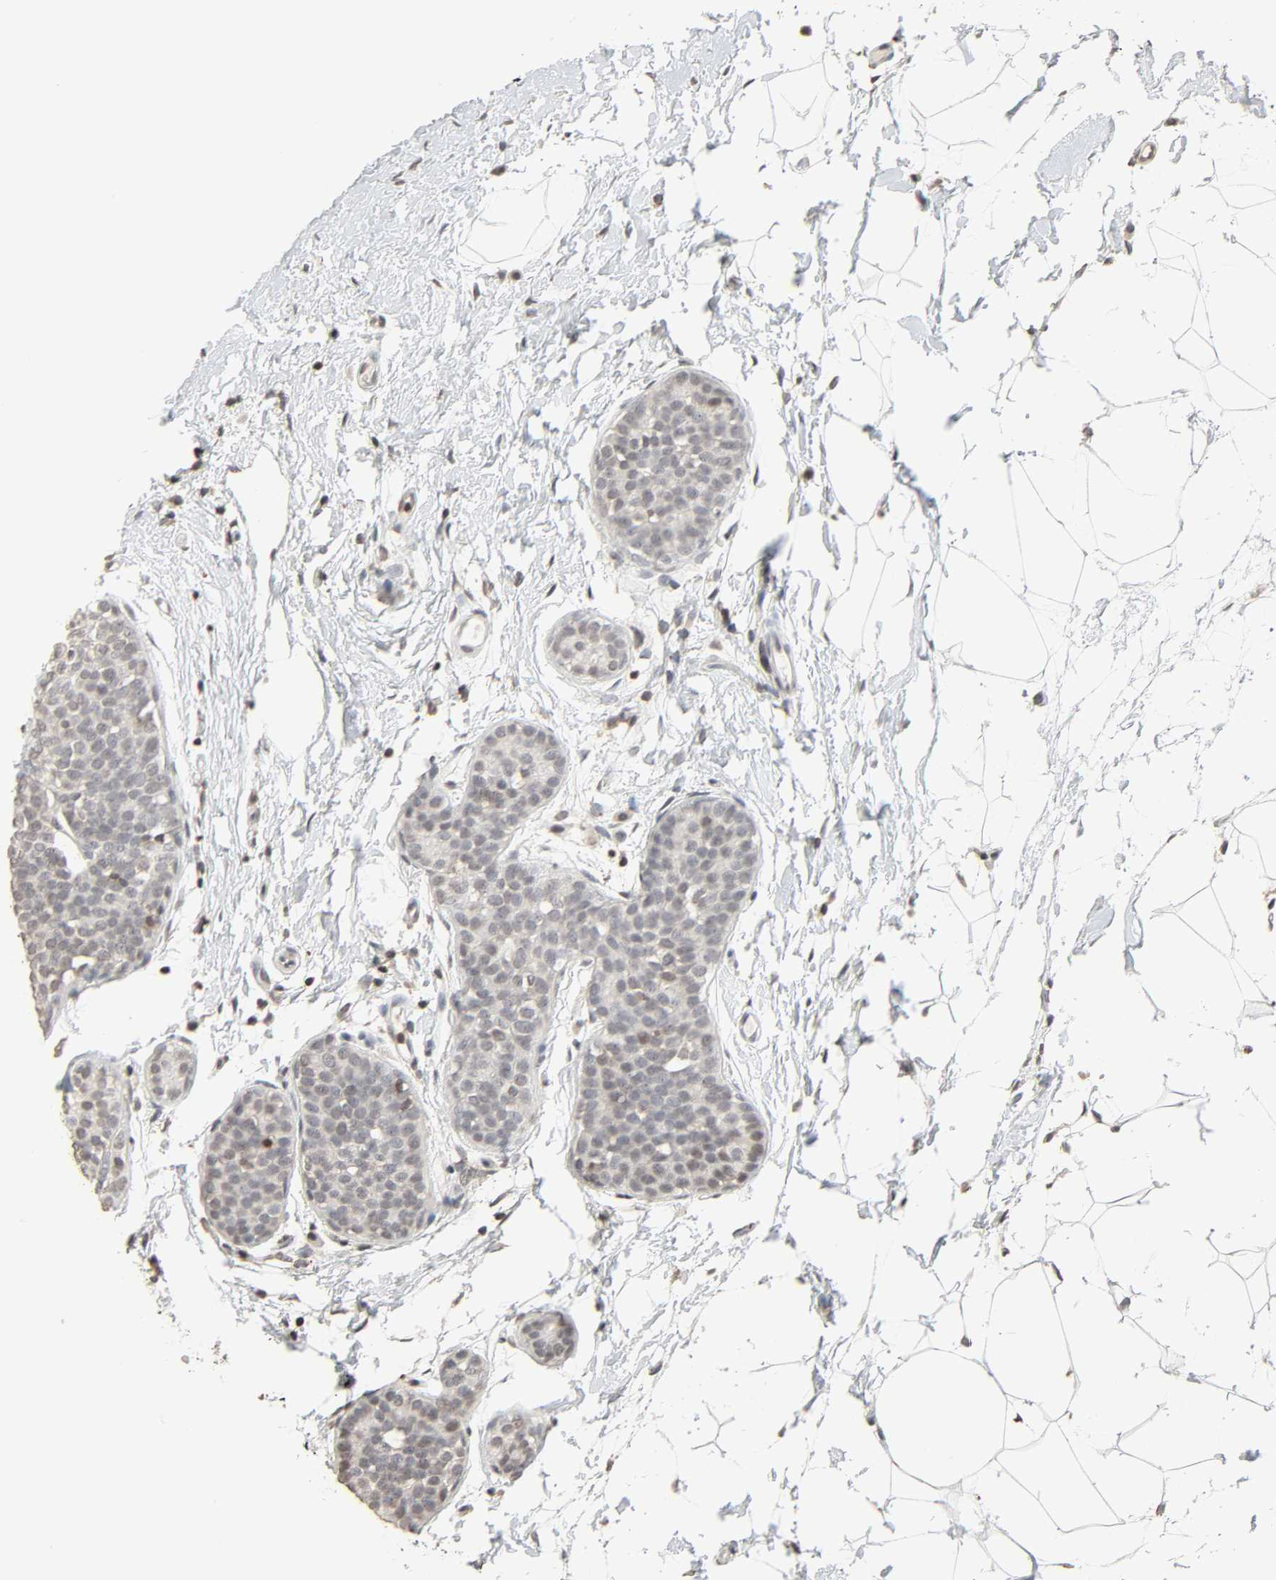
{"staining": {"intensity": "weak", "quantity": "<25%", "location": "nuclear"}, "tissue": "breast cancer", "cell_type": "Tumor cells", "image_type": "cancer", "snomed": [{"axis": "morphology", "description": "Lobular carcinoma, in situ"}, {"axis": "morphology", "description": "Lobular carcinoma"}, {"axis": "topography", "description": "Breast"}], "caption": "Tumor cells show no significant expression in breast cancer. The staining was performed using DAB (3,3'-diaminobenzidine) to visualize the protein expression in brown, while the nuclei were stained in blue with hematoxylin (Magnification: 20x).", "gene": "STK4", "patient": {"sex": "female", "age": 41}}